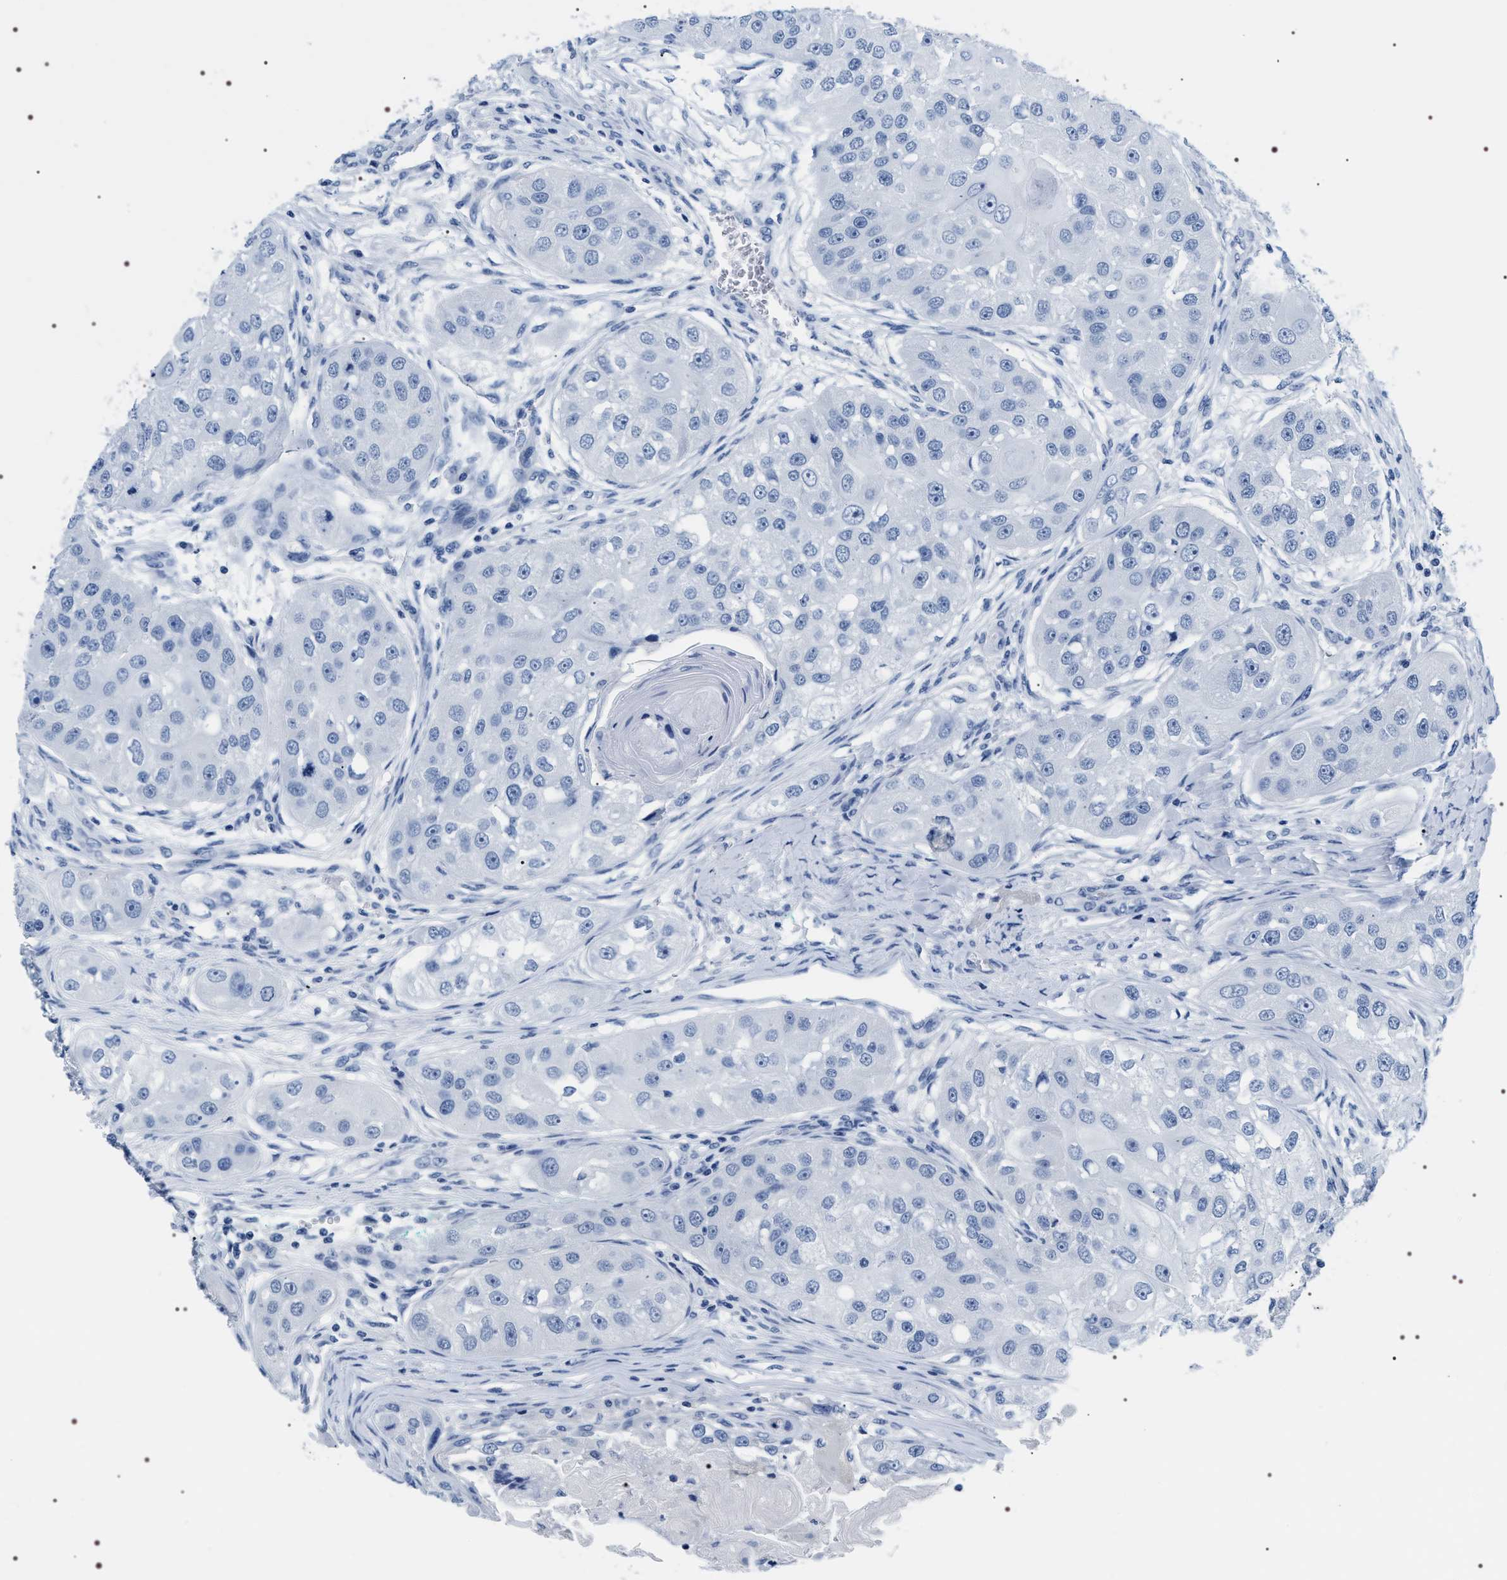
{"staining": {"intensity": "negative", "quantity": "none", "location": "none"}, "tissue": "head and neck cancer", "cell_type": "Tumor cells", "image_type": "cancer", "snomed": [{"axis": "morphology", "description": "Normal tissue, NOS"}, {"axis": "morphology", "description": "Squamous cell carcinoma, NOS"}, {"axis": "topography", "description": "Skeletal muscle"}, {"axis": "topography", "description": "Head-Neck"}], "caption": "Tumor cells are negative for protein expression in human squamous cell carcinoma (head and neck).", "gene": "ADH4", "patient": {"sex": "male", "age": 51}}